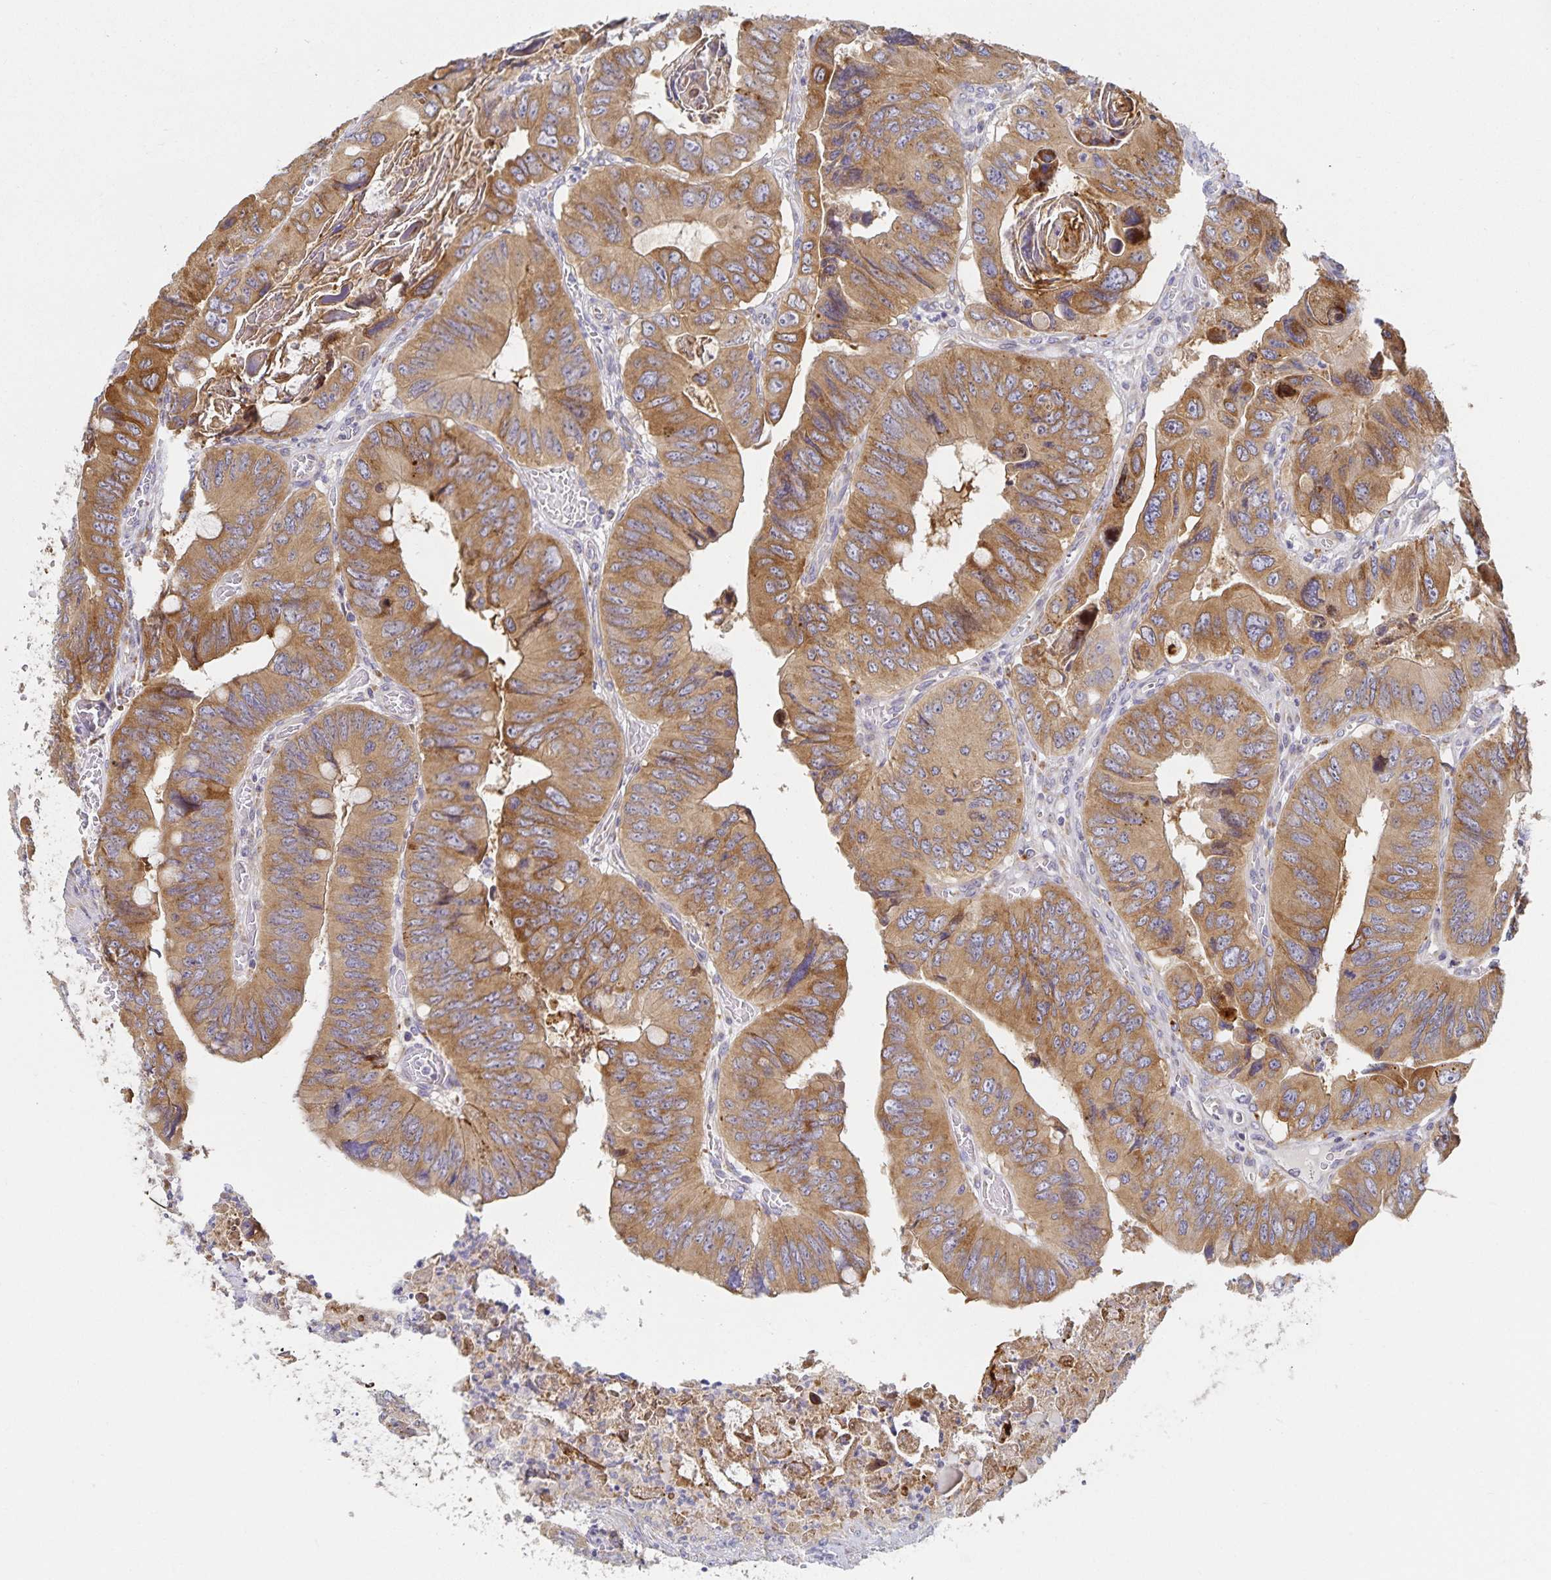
{"staining": {"intensity": "moderate", "quantity": ">75%", "location": "cytoplasmic/membranous"}, "tissue": "colorectal cancer", "cell_type": "Tumor cells", "image_type": "cancer", "snomed": [{"axis": "morphology", "description": "Adenocarcinoma, NOS"}, {"axis": "topography", "description": "Colon"}], "caption": "Tumor cells show medium levels of moderate cytoplasmic/membranous staining in about >75% of cells in human colorectal adenocarcinoma. Immunohistochemistry (ihc) stains the protein in brown and the nuclei are stained blue.", "gene": "NOMO1", "patient": {"sex": "female", "age": 84}}